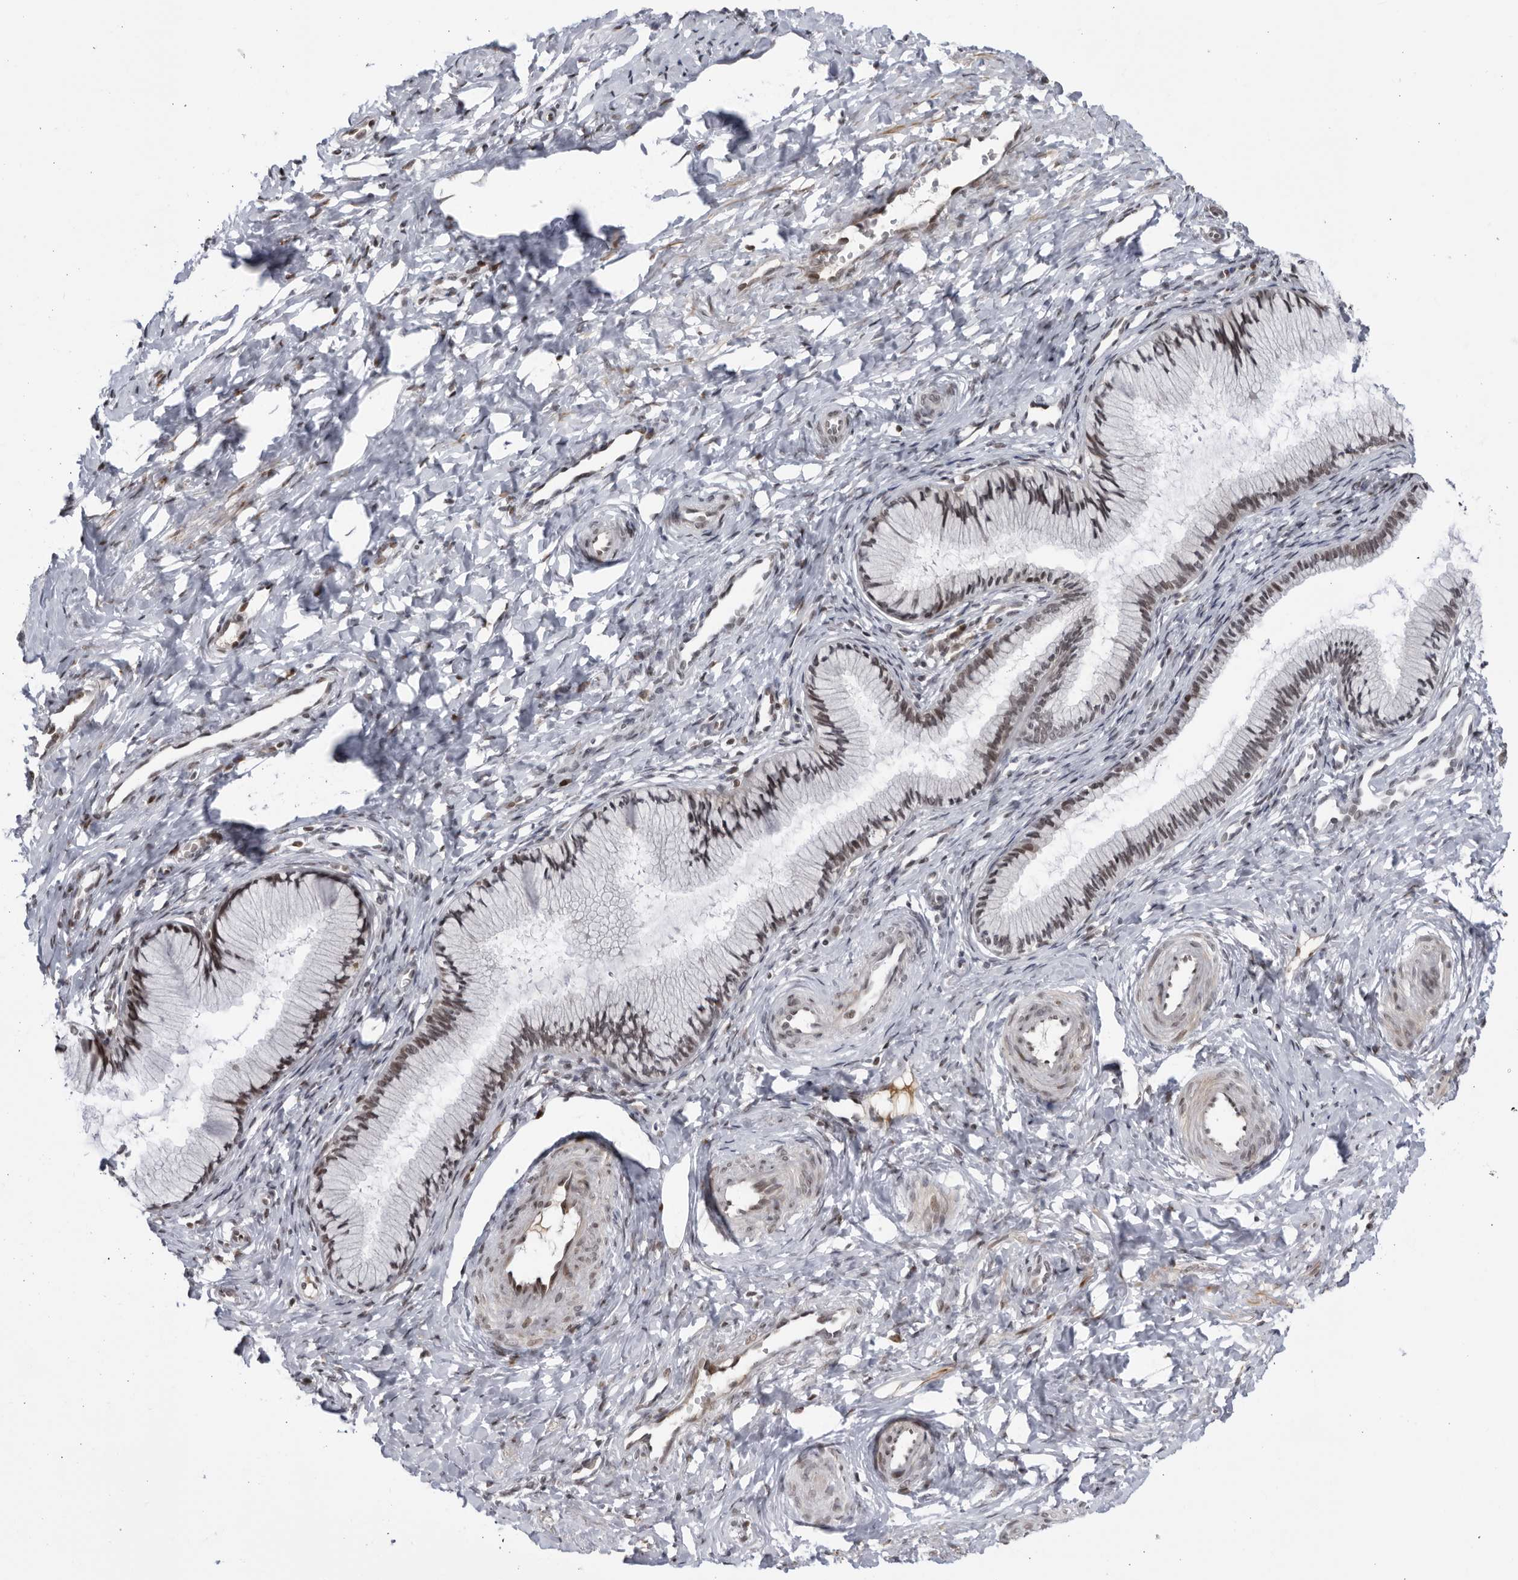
{"staining": {"intensity": "negative", "quantity": "none", "location": "none"}, "tissue": "cervix", "cell_type": "Glandular cells", "image_type": "normal", "snomed": [{"axis": "morphology", "description": "Normal tissue, NOS"}, {"axis": "topography", "description": "Cervix"}], "caption": "A photomicrograph of cervix stained for a protein demonstrates no brown staining in glandular cells. Brightfield microscopy of immunohistochemistry (IHC) stained with DAB (brown) and hematoxylin (blue), captured at high magnification.", "gene": "DTL", "patient": {"sex": "female", "age": 27}}